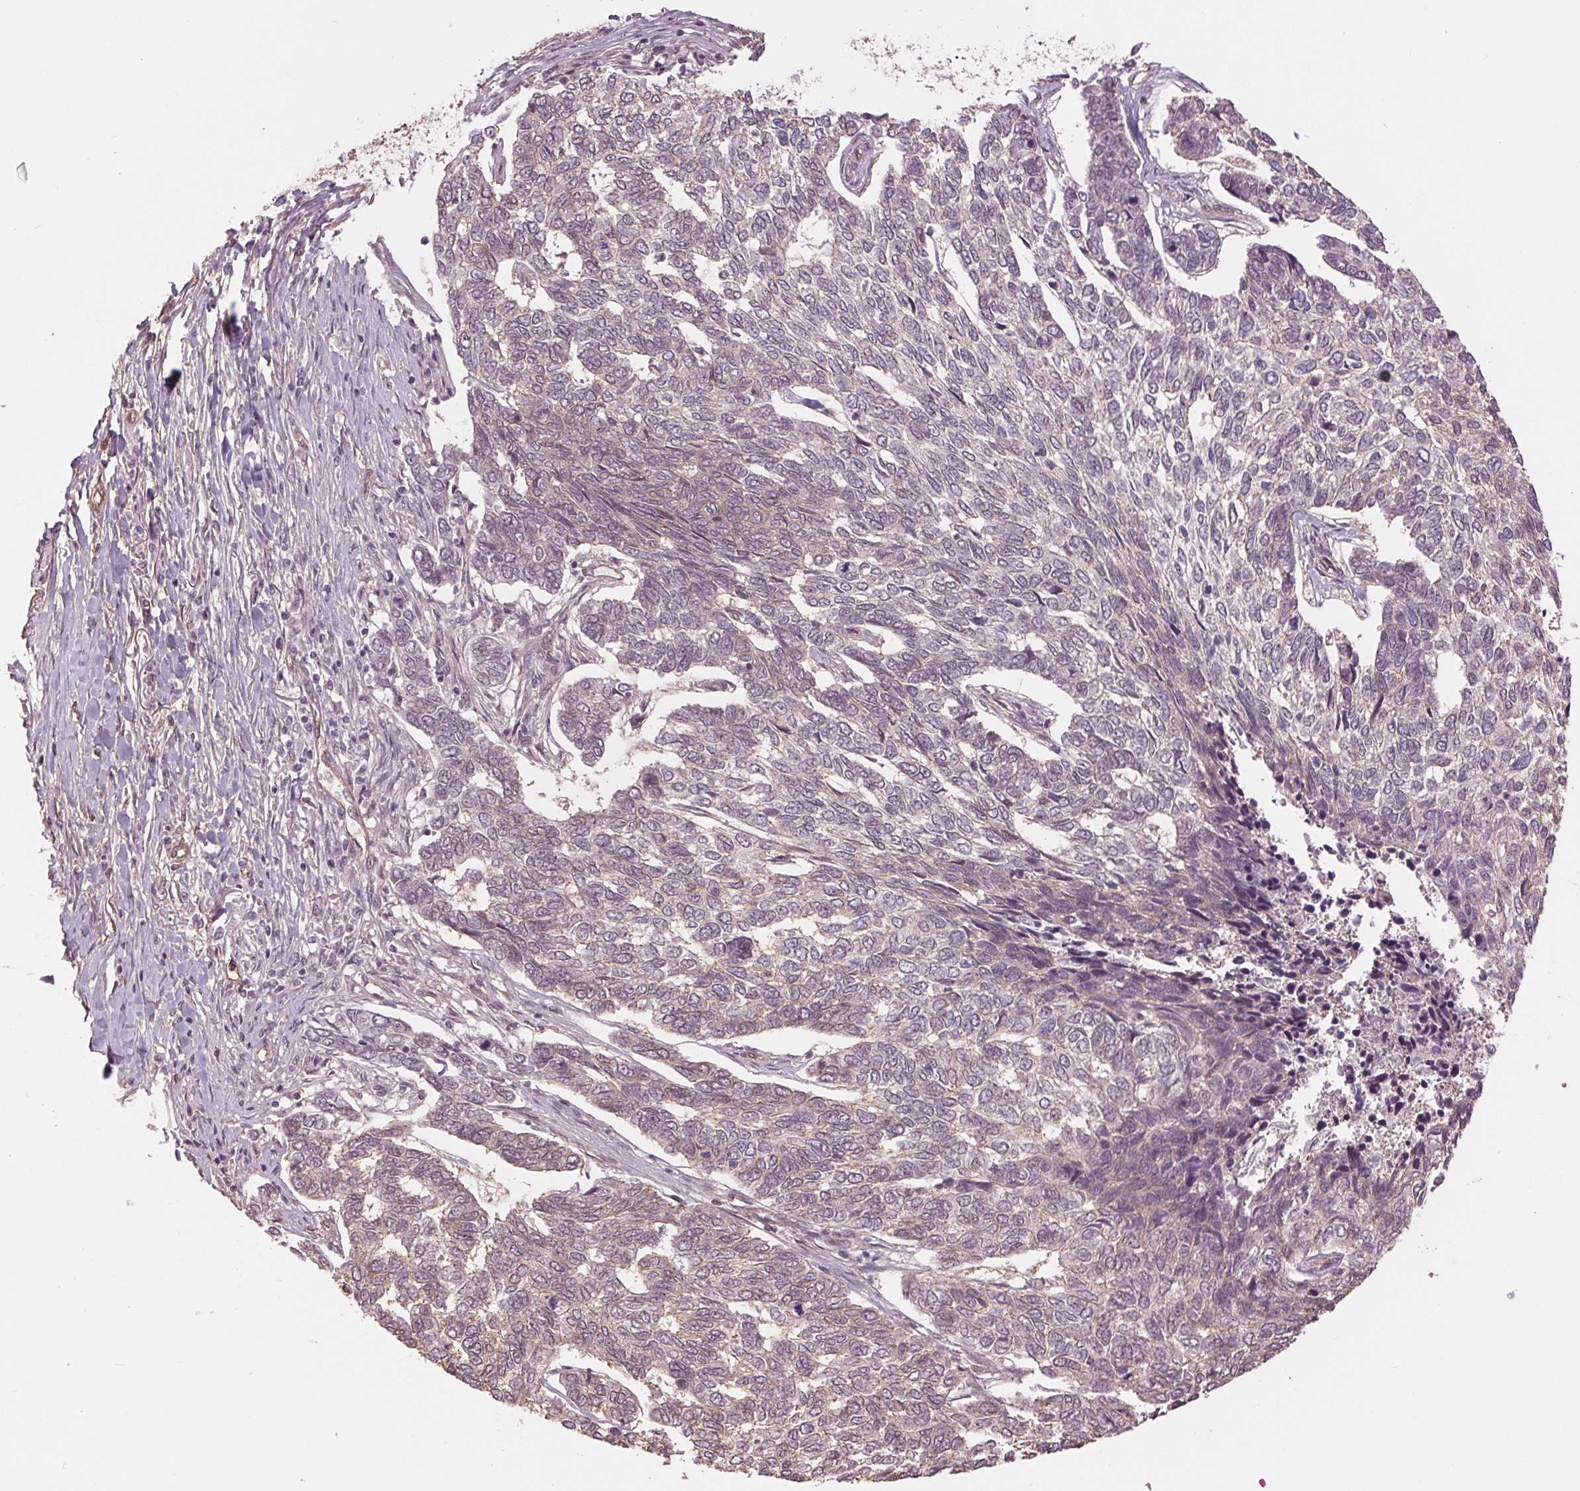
{"staining": {"intensity": "negative", "quantity": "none", "location": "none"}, "tissue": "skin cancer", "cell_type": "Tumor cells", "image_type": "cancer", "snomed": [{"axis": "morphology", "description": "Basal cell carcinoma"}, {"axis": "topography", "description": "Skin"}], "caption": "High power microscopy photomicrograph of an immunohistochemistry (IHC) image of skin cancer, revealing no significant expression in tumor cells.", "gene": "PALM", "patient": {"sex": "female", "age": 65}}